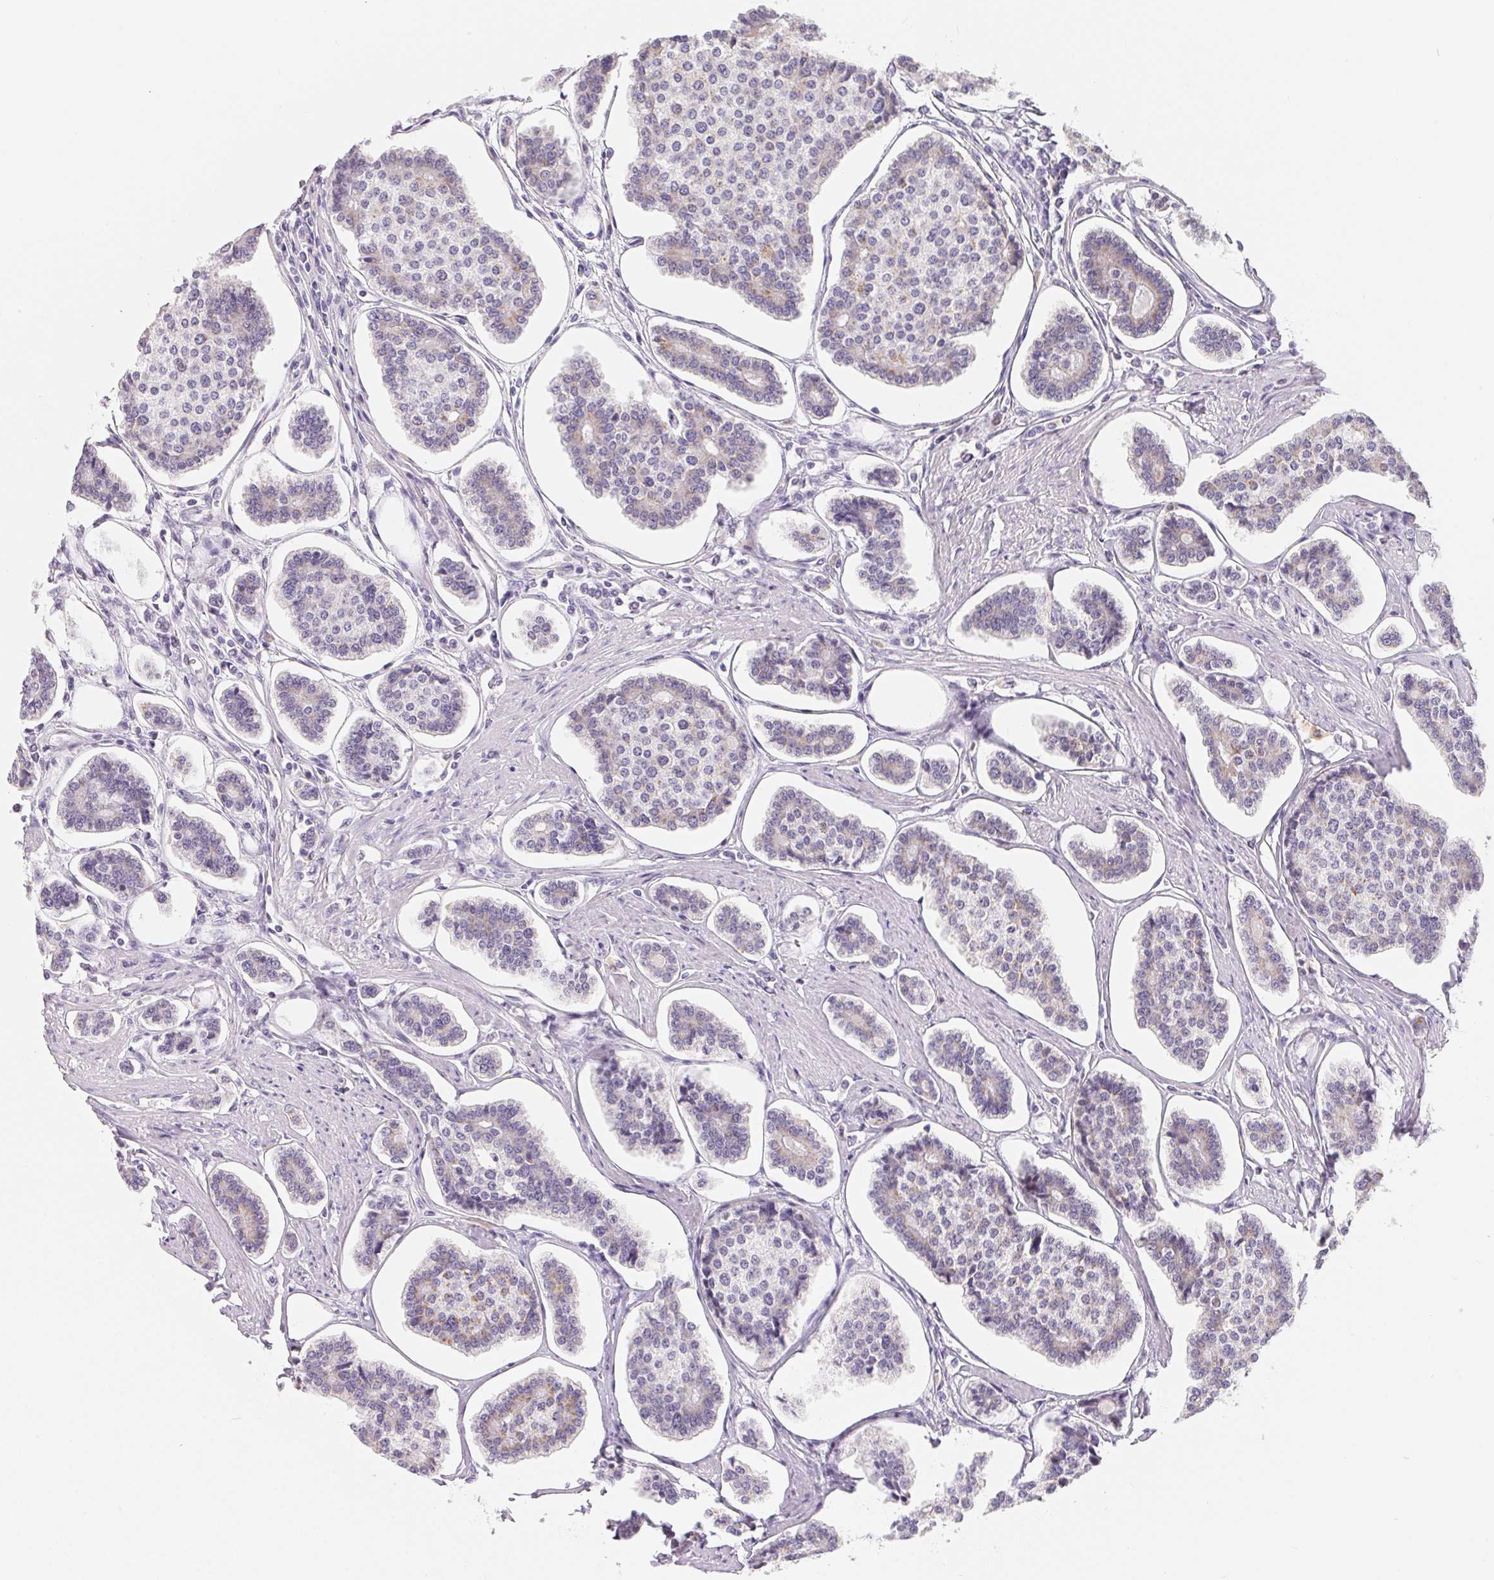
{"staining": {"intensity": "negative", "quantity": "none", "location": "none"}, "tissue": "carcinoid", "cell_type": "Tumor cells", "image_type": "cancer", "snomed": [{"axis": "morphology", "description": "Carcinoid, malignant, NOS"}, {"axis": "topography", "description": "Small intestine"}], "caption": "This is an immunohistochemistry (IHC) photomicrograph of malignant carcinoid. There is no staining in tumor cells.", "gene": "SPACA5B", "patient": {"sex": "female", "age": 65}}